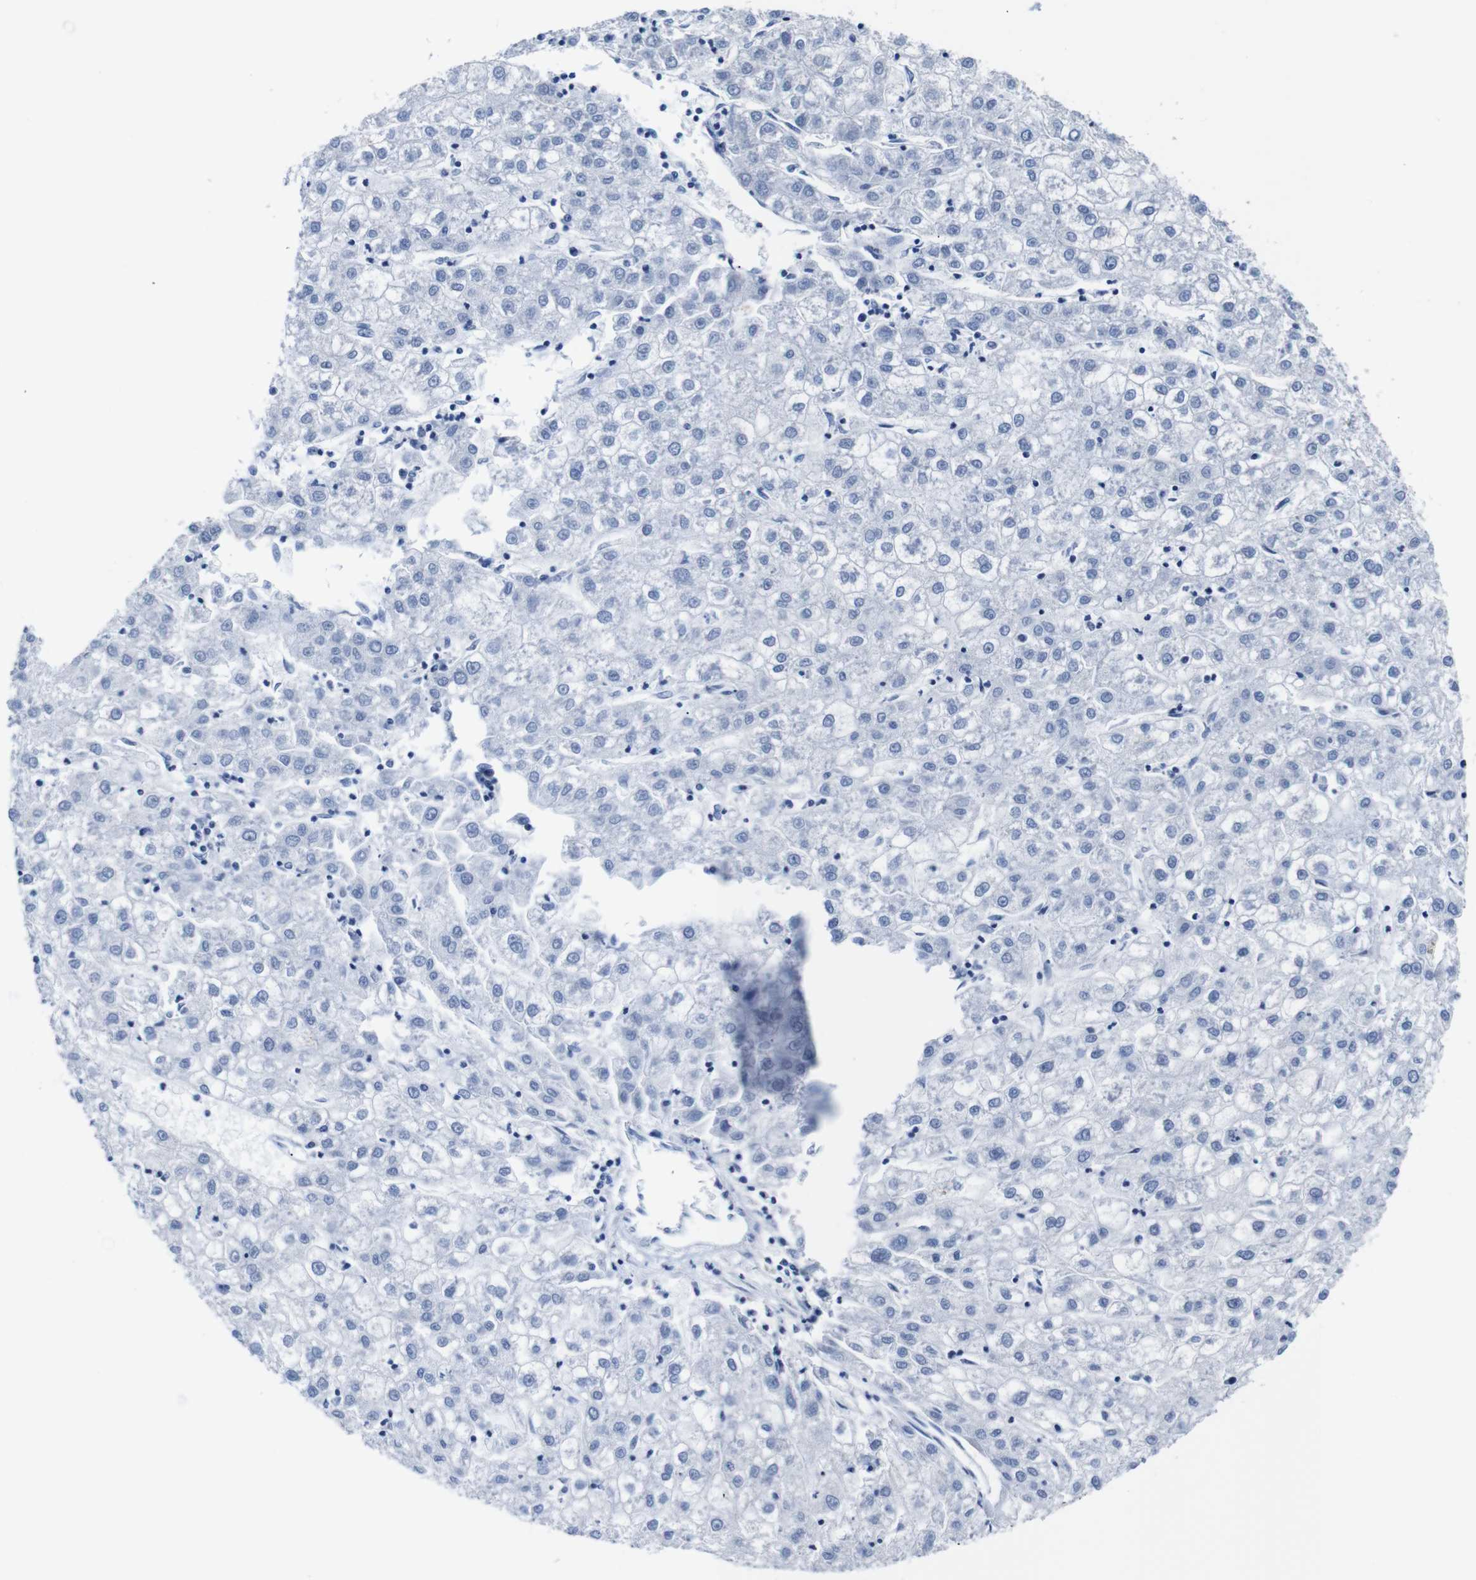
{"staining": {"intensity": "negative", "quantity": "none", "location": "none"}, "tissue": "liver cancer", "cell_type": "Tumor cells", "image_type": "cancer", "snomed": [{"axis": "morphology", "description": "Carcinoma, Hepatocellular, NOS"}, {"axis": "topography", "description": "Liver"}], "caption": "The immunohistochemistry image has no significant expression in tumor cells of liver hepatocellular carcinoma tissue.", "gene": "GATA6", "patient": {"sex": "male", "age": 72}}